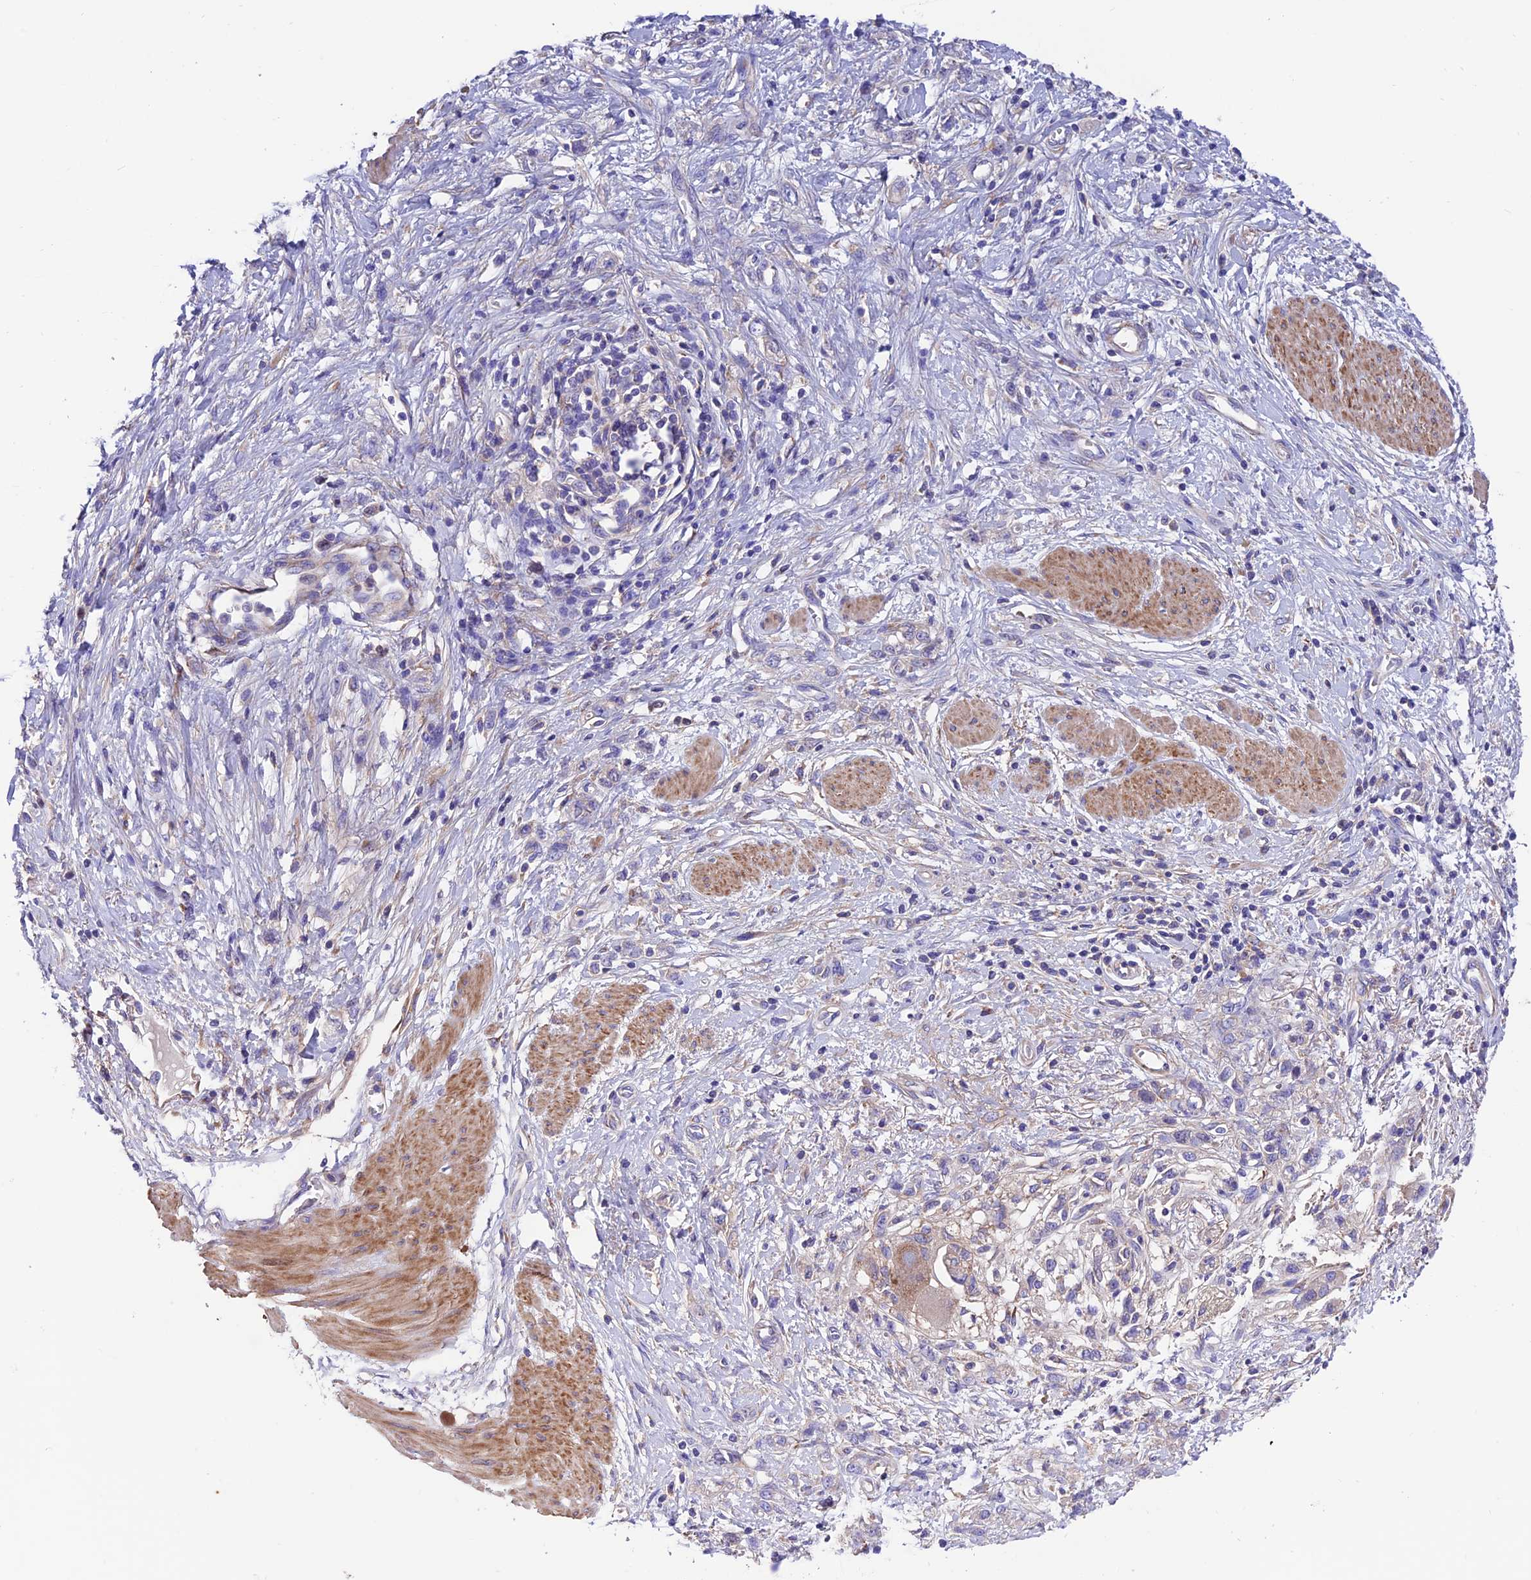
{"staining": {"intensity": "moderate", "quantity": "<25%", "location": "cytoplasmic/membranous"}, "tissue": "stomach cancer", "cell_type": "Tumor cells", "image_type": "cancer", "snomed": [{"axis": "morphology", "description": "Adenocarcinoma, NOS"}, {"axis": "topography", "description": "Stomach"}], "caption": "Brown immunohistochemical staining in adenocarcinoma (stomach) demonstrates moderate cytoplasmic/membranous positivity in about <25% of tumor cells. The protein of interest is shown in brown color, while the nuclei are stained blue.", "gene": "VPS16", "patient": {"sex": "female", "age": 76}}